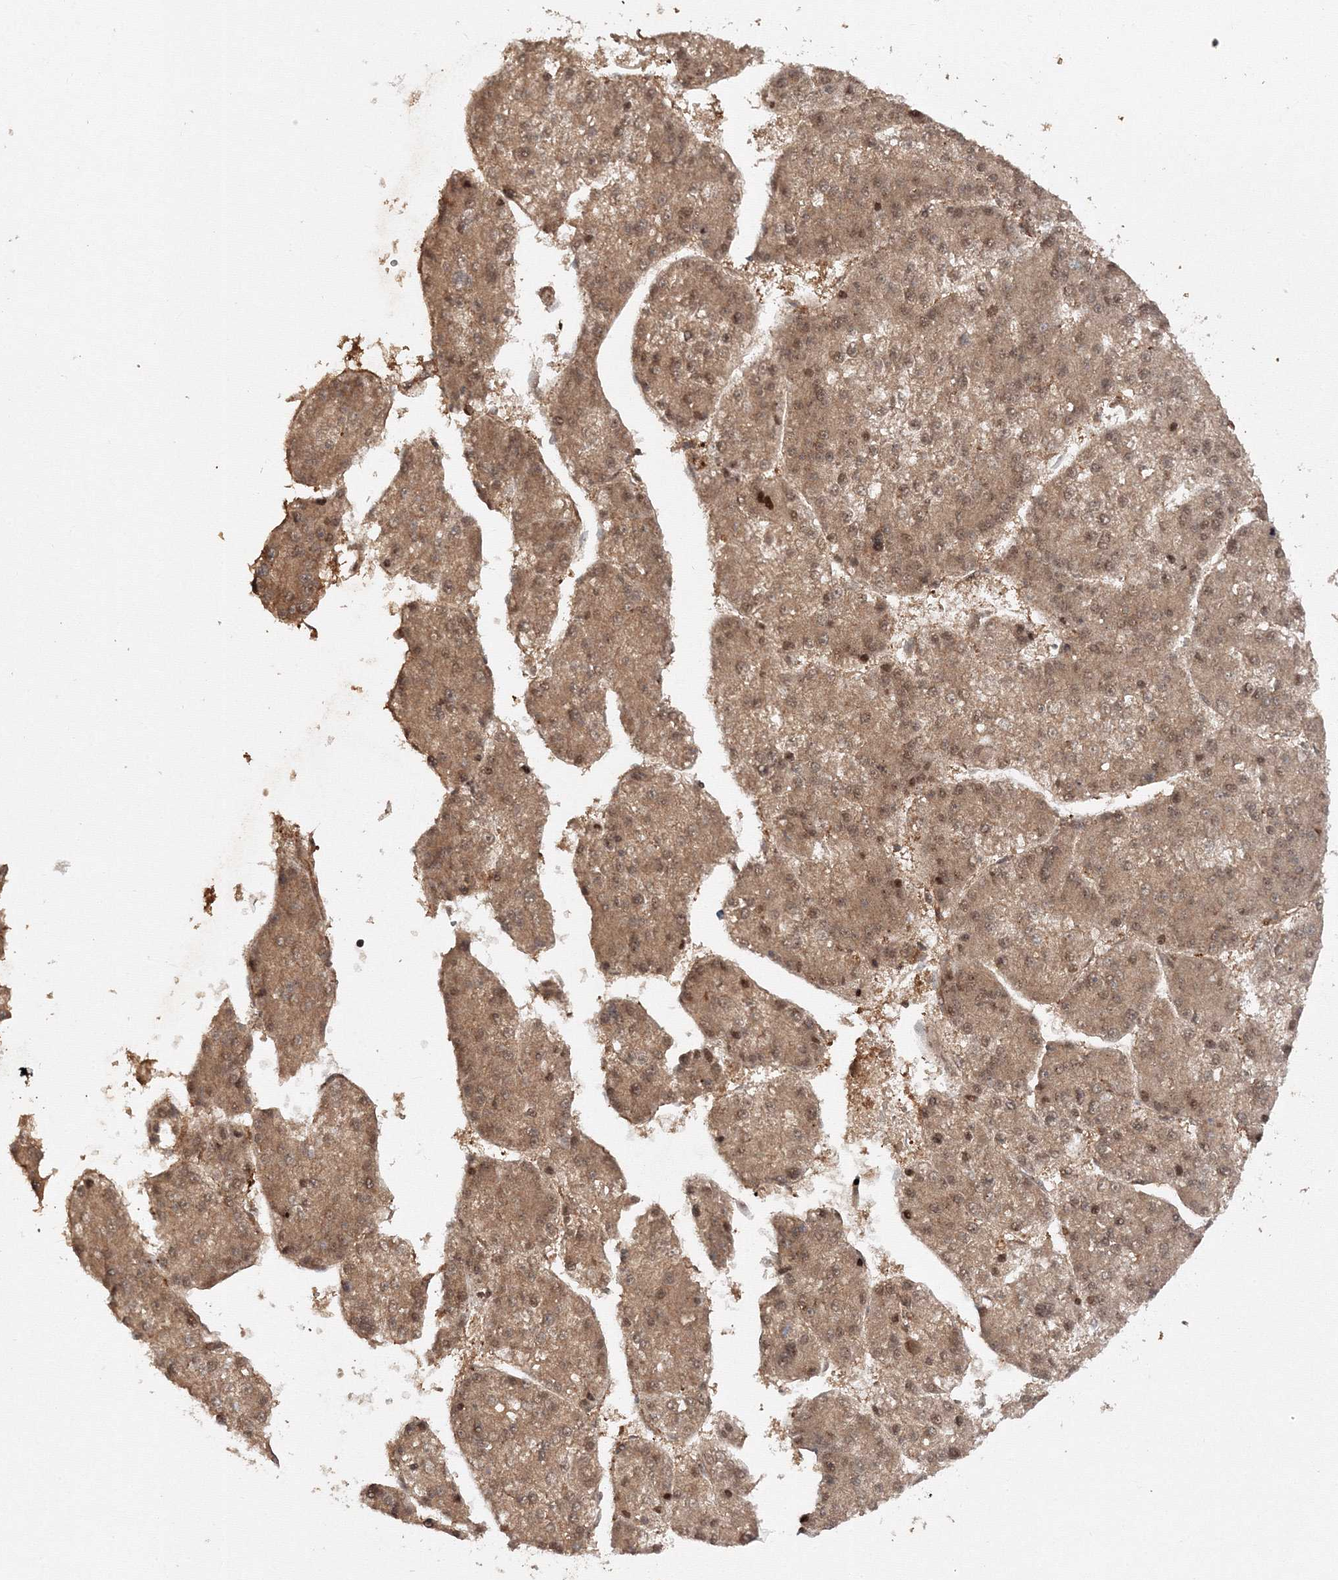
{"staining": {"intensity": "moderate", "quantity": ">75%", "location": "cytoplasmic/membranous,nuclear"}, "tissue": "liver cancer", "cell_type": "Tumor cells", "image_type": "cancer", "snomed": [{"axis": "morphology", "description": "Carcinoma, Hepatocellular, NOS"}, {"axis": "topography", "description": "Liver"}], "caption": "A brown stain highlights moderate cytoplasmic/membranous and nuclear staining of a protein in liver hepatocellular carcinoma tumor cells.", "gene": "DDO", "patient": {"sex": "female", "age": 73}}